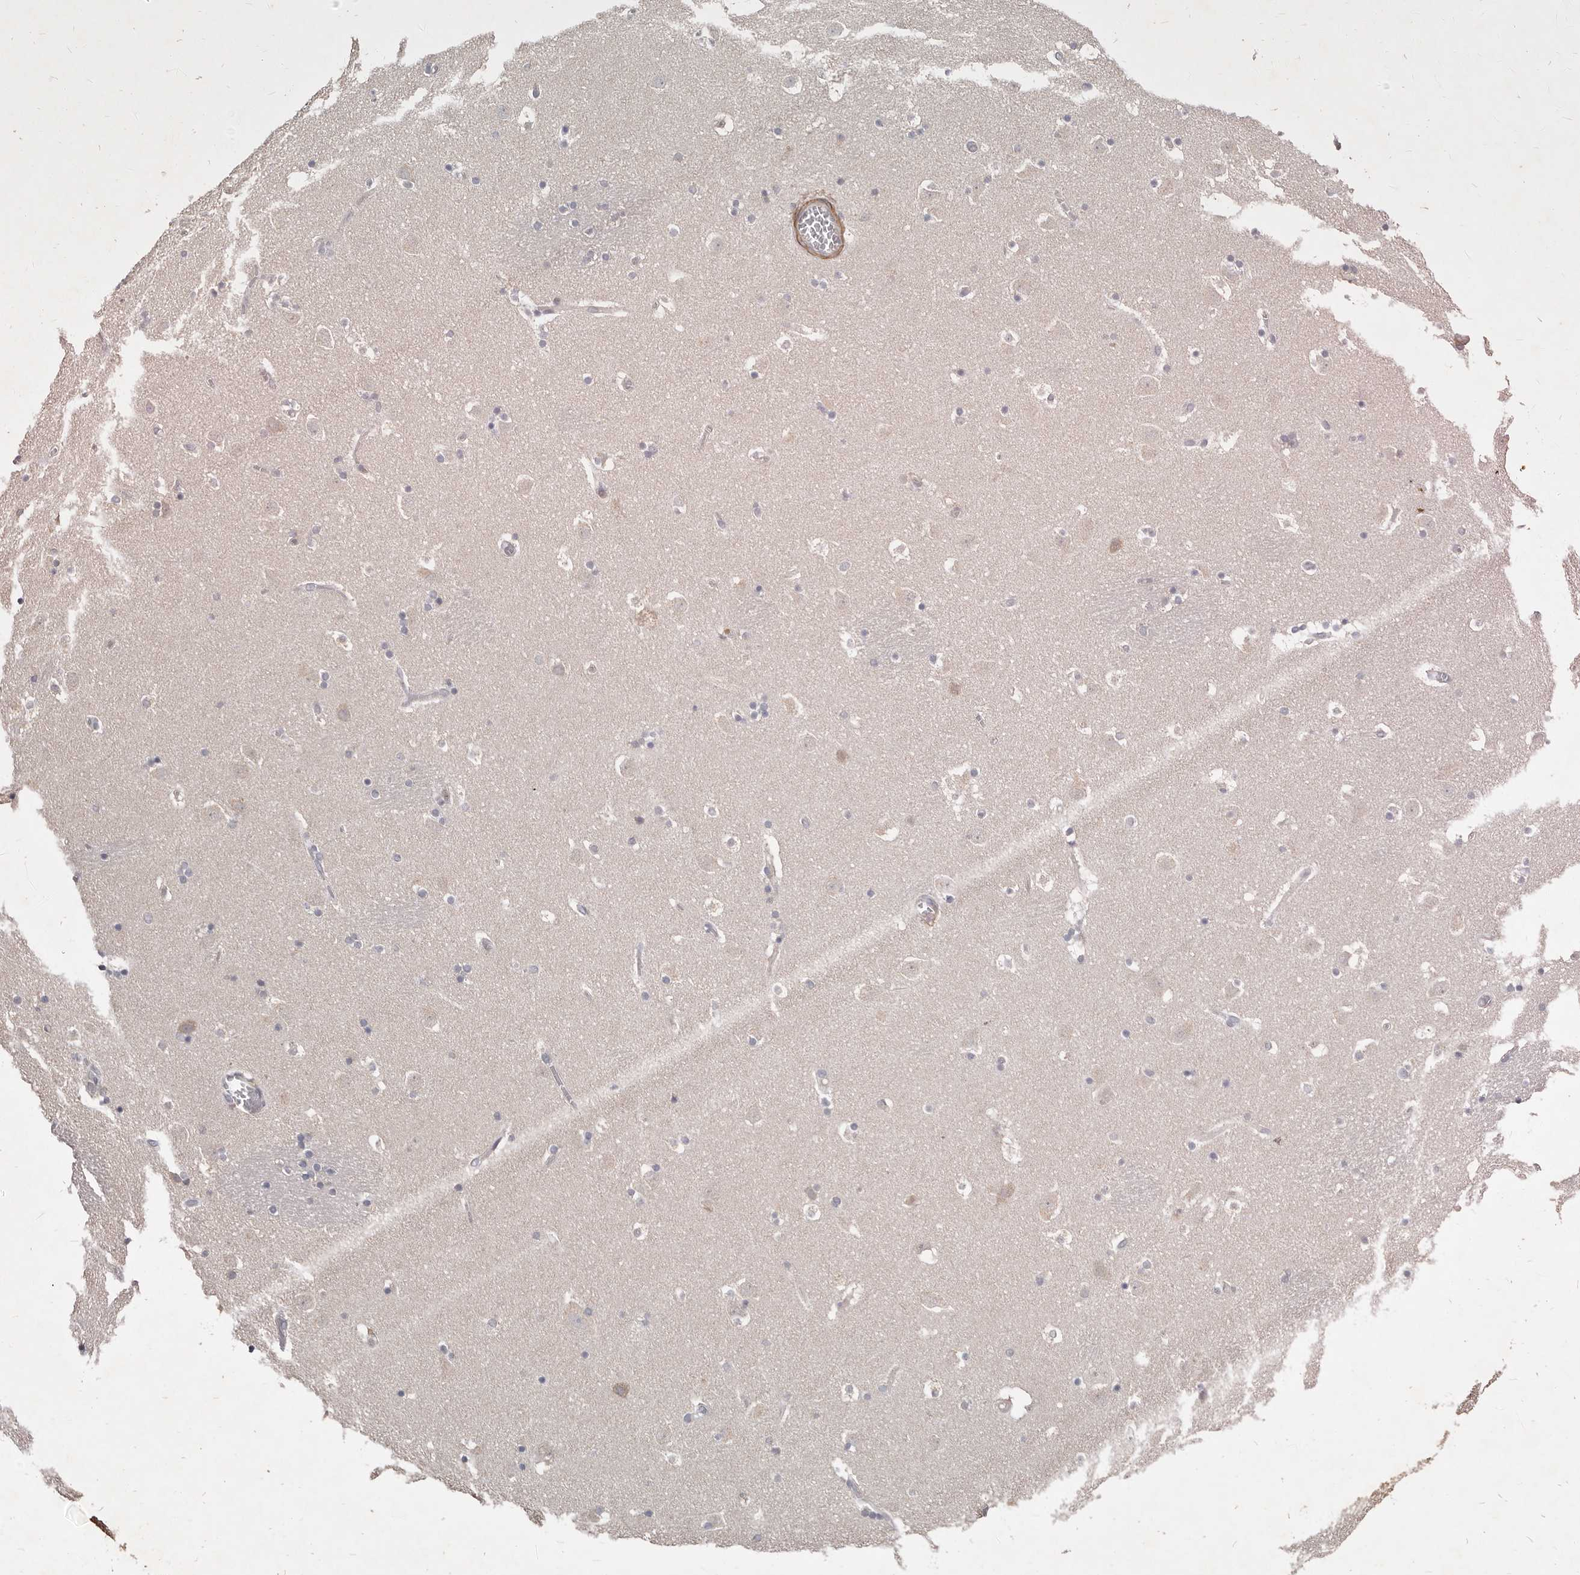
{"staining": {"intensity": "negative", "quantity": "none", "location": "none"}, "tissue": "caudate", "cell_type": "Glial cells", "image_type": "normal", "snomed": [{"axis": "morphology", "description": "Normal tissue, NOS"}, {"axis": "topography", "description": "Lateral ventricle wall"}], "caption": "This is a photomicrograph of immunohistochemistry staining of normal caudate, which shows no positivity in glial cells.", "gene": "AKNAD1", "patient": {"sex": "male", "age": 45}}